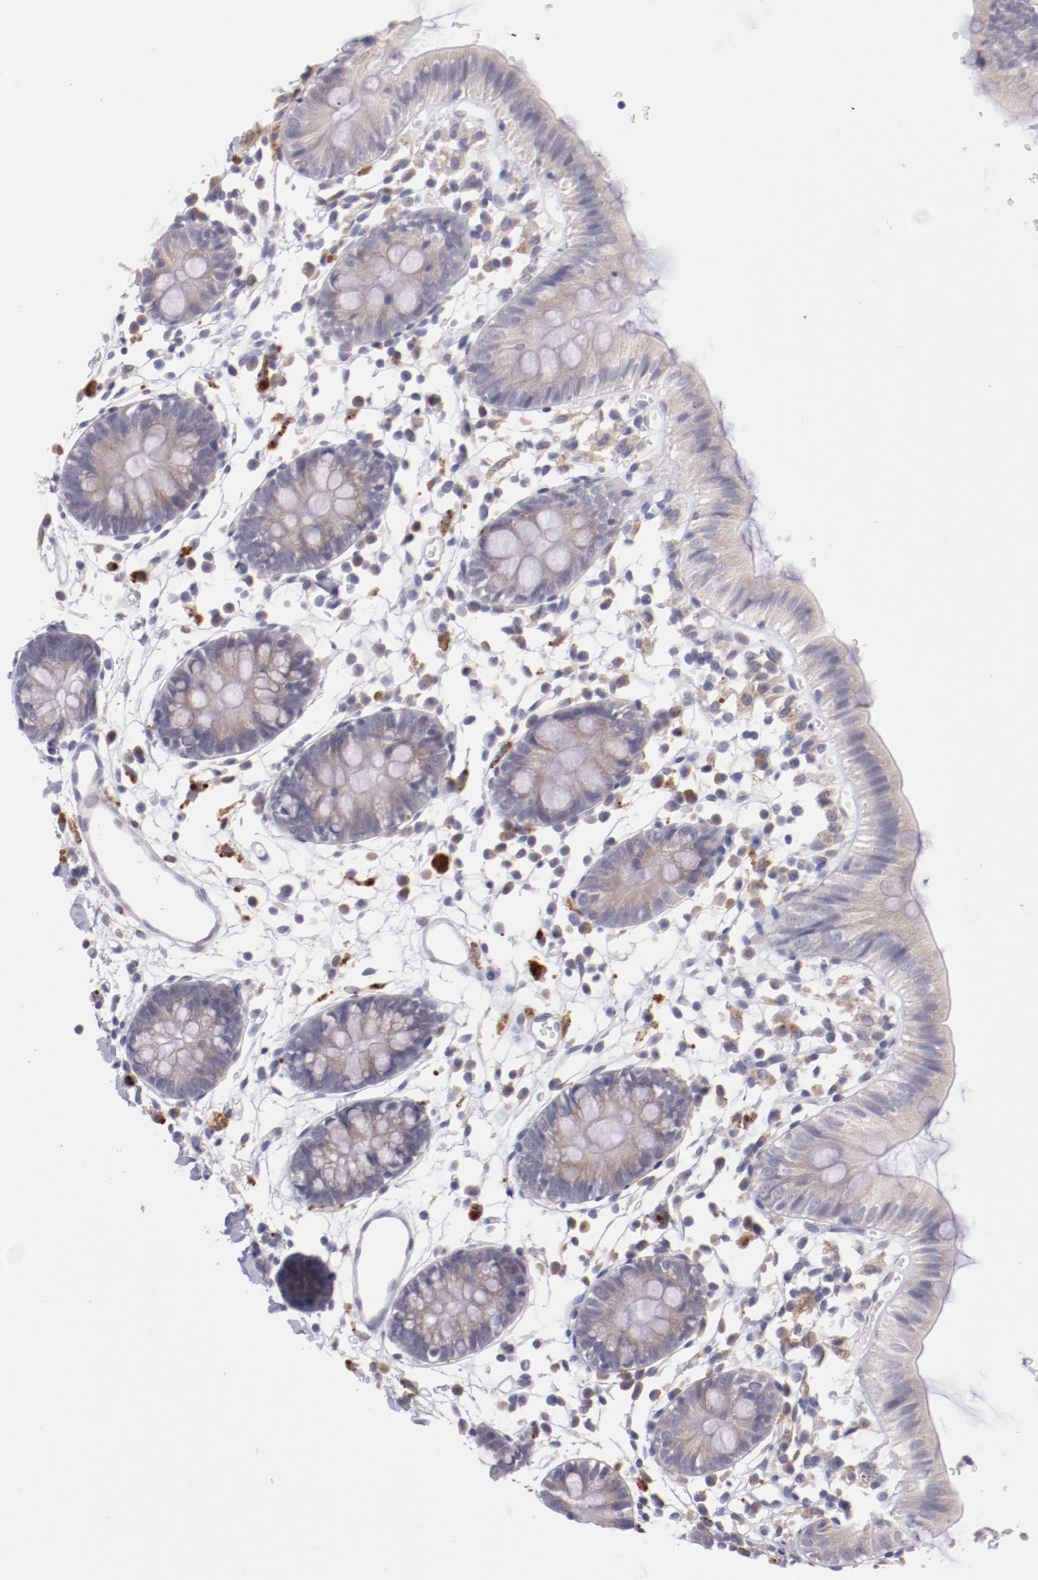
{"staining": {"intensity": "negative", "quantity": "none", "location": "none"}, "tissue": "colon", "cell_type": "Endothelial cells", "image_type": "normal", "snomed": [{"axis": "morphology", "description": "Normal tissue, NOS"}, {"axis": "topography", "description": "Colon"}], "caption": "Colon was stained to show a protein in brown. There is no significant positivity in endothelial cells. Nuclei are stained in blue.", "gene": "TRAF3", "patient": {"sex": "male", "age": 14}}